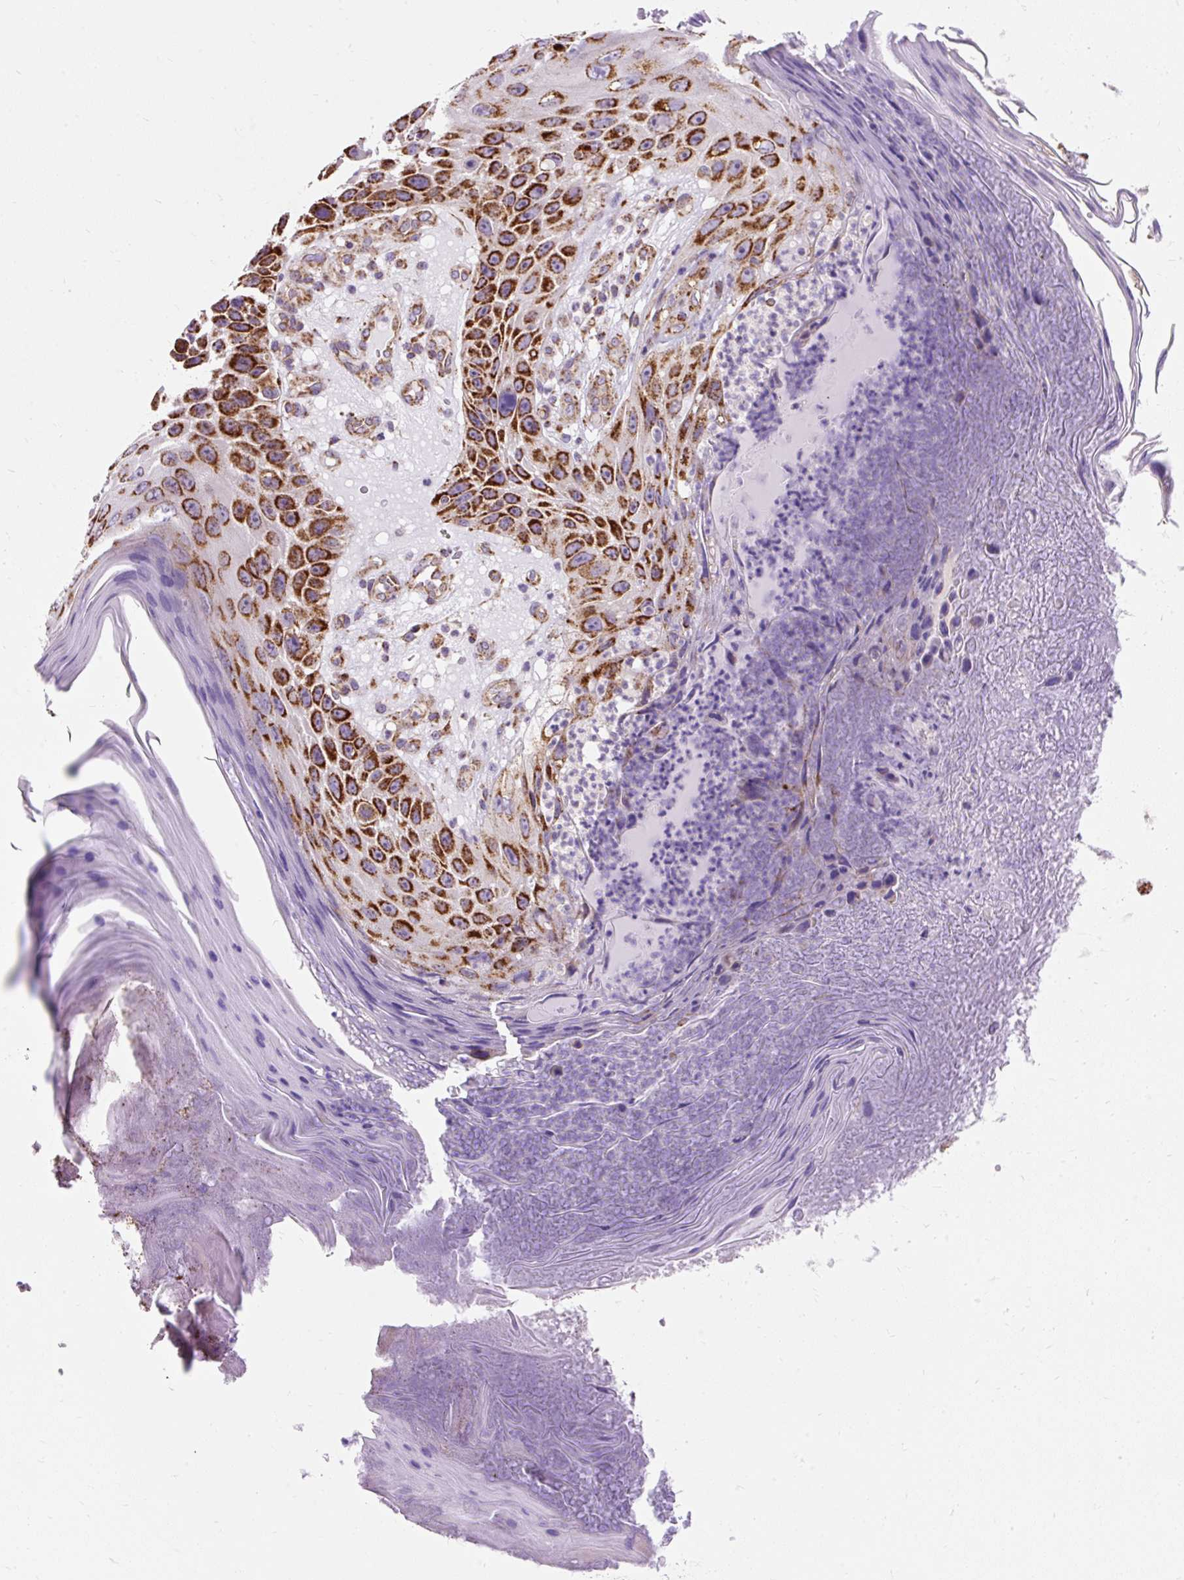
{"staining": {"intensity": "strong", "quantity": ">75%", "location": "cytoplasmic/membranous"}, "tissue": "skin cancer", "cell_type": "Tumor cells", "image_type": "cancer", "snomed": [{"axis": "morphology", "description": "Squamous cell carcinoma, NOS"}, {"axis": "topography", "description": "Skin"}], "caption": "DAB (3,3'-diaminobenzidine) immunohistochemical staining of skin cancer (squamous cell carcinoma) reveals strong cytoplasmic/membranous protein staining in approximately >75% of tumor cells.", "gene": "CEP290", "patient": {"sex": "female", "age": 88}}